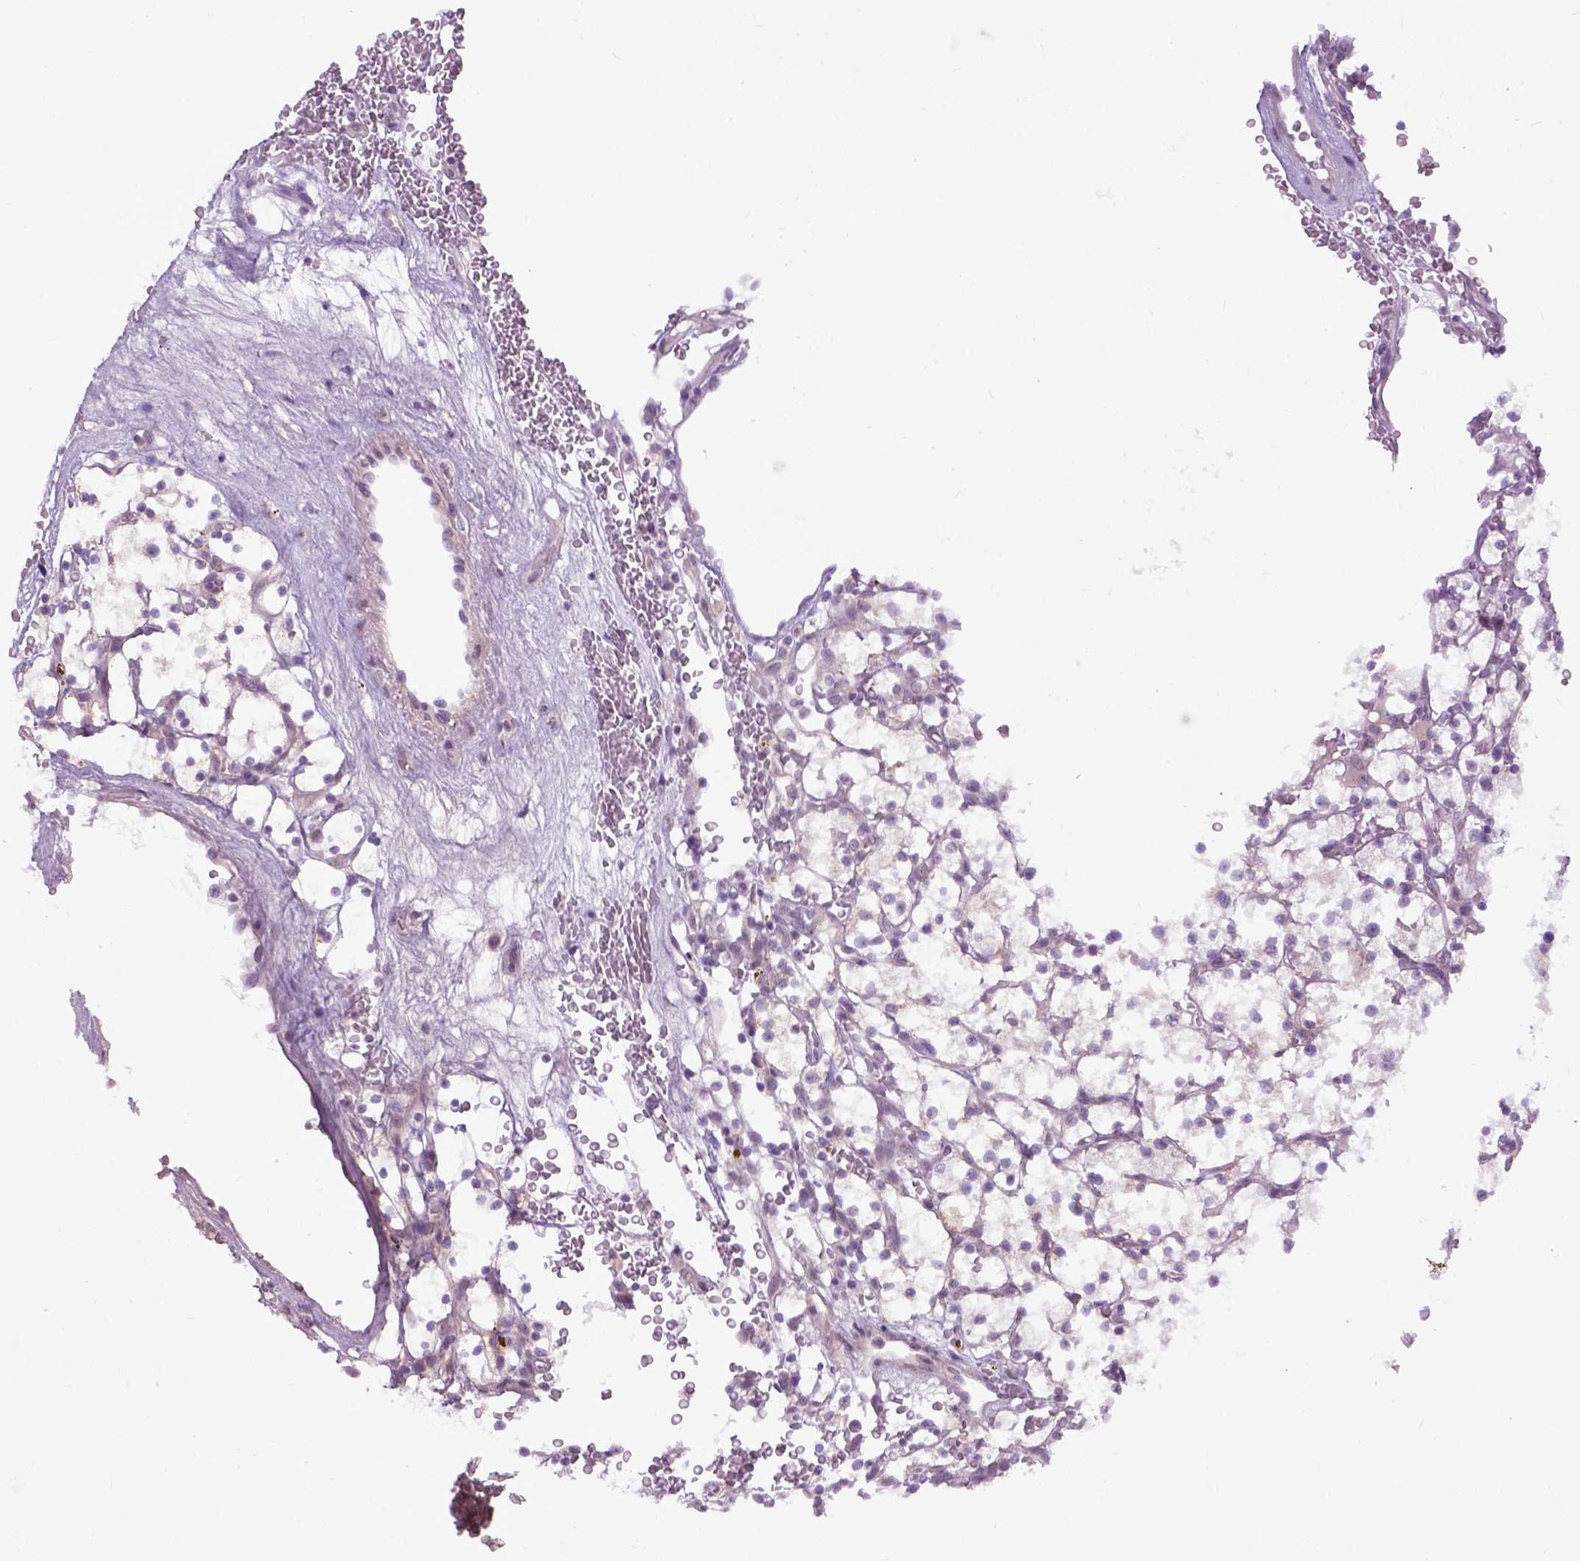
{"staining": {"intensity": "negative", "quantity": "none", "location": "none"}, "tissue": "renal cancer", "cell_type": "Tumor cells", "image_type": "cancer", "snomed": [{"axis": "morphology", "description": "Adenocarcinoma, NOS"}, {"axis": "topography", "description": "Kidney"}], "caption": "Immunohistochemistry photomicrograph of neoplastic tissue: human renal cancer (adenocarcinoma) stained with DAB (3,3'-diaminobenzidine) reveals no significant protein expression in tumor cells. Nuclei are stained in blue.", "gene": "EMILIN3", "patient": {"sex": "female", "age": 64}}